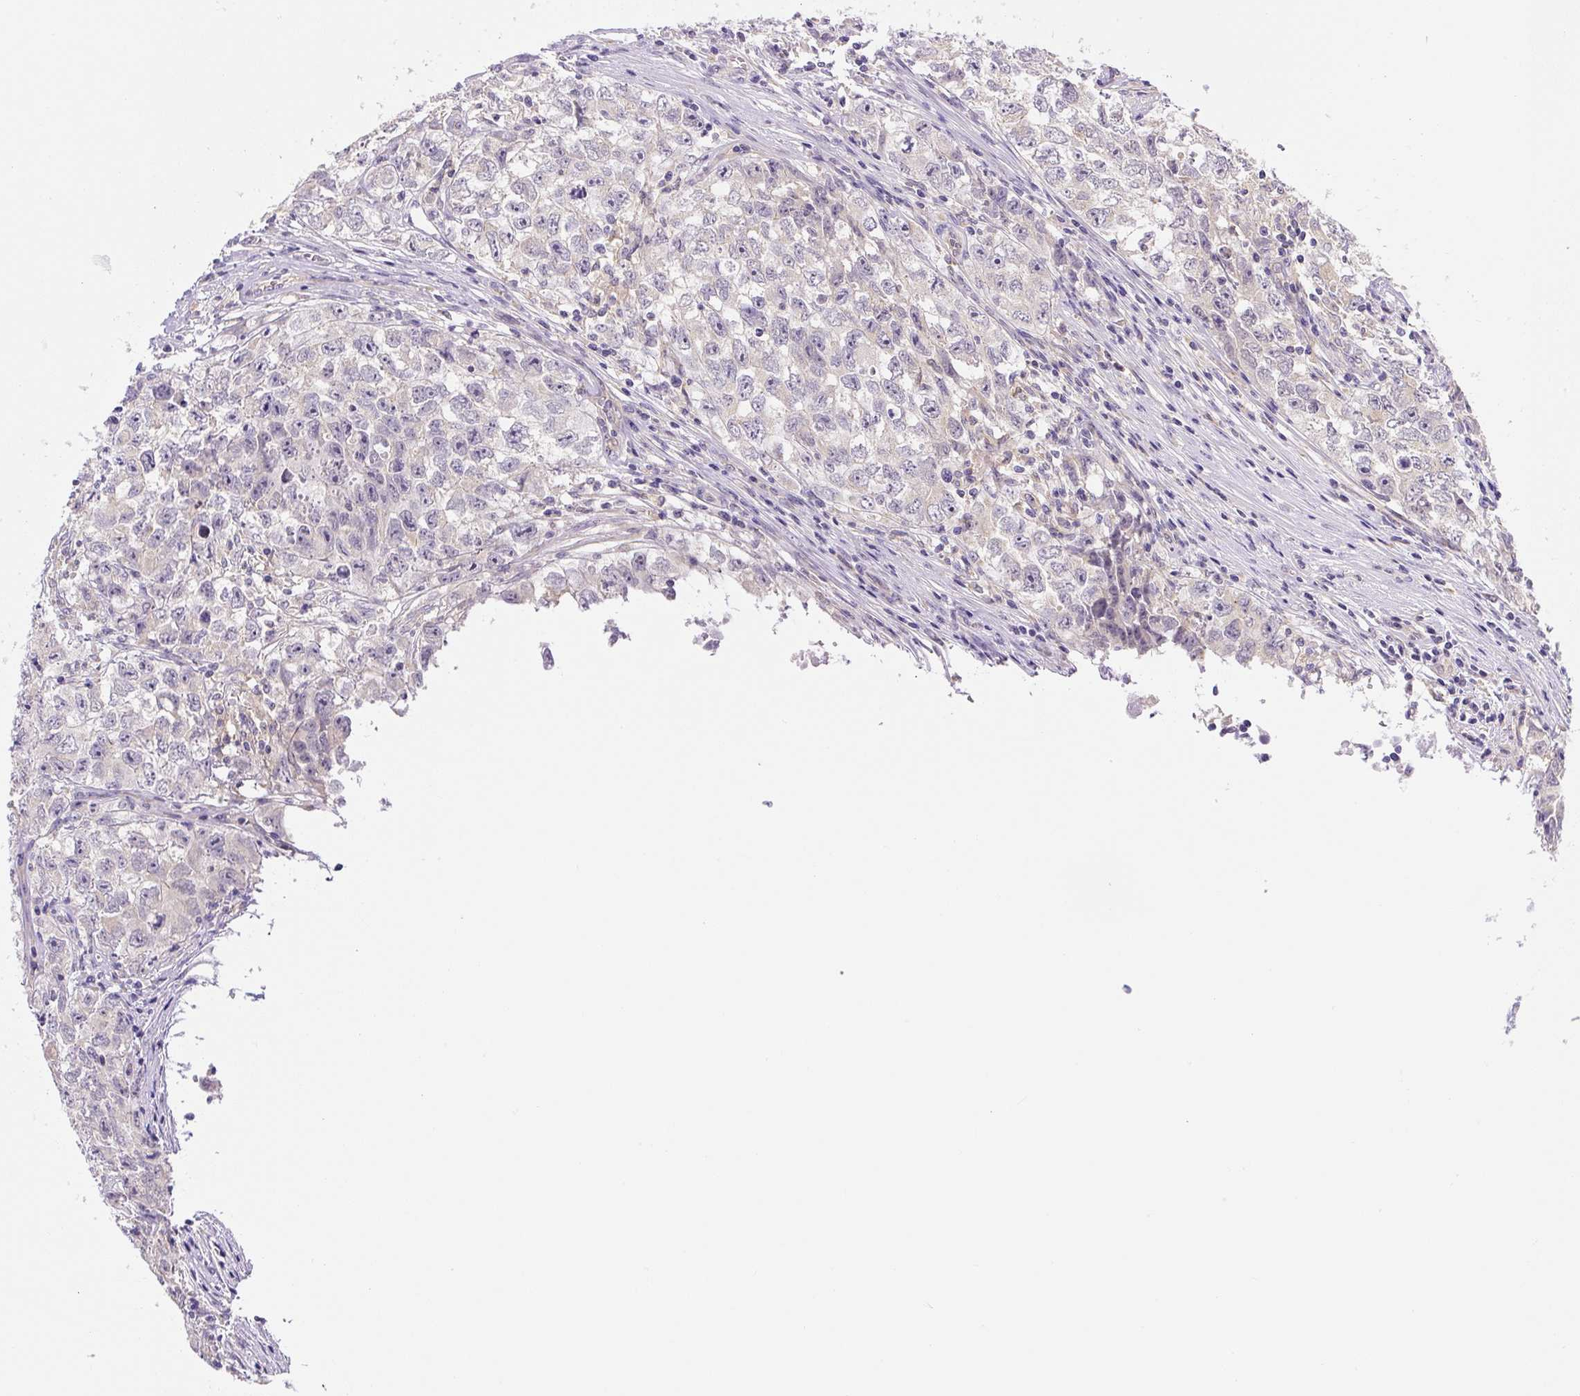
{"staining": {"intensity": "negative", "quantity": "none", "location": "none"}, "tissue": "testis cancer", "cell_type": "Tumor cells", "image_type": "cancer", "snomed": [{"axis": "morphology", "description": "Seminoma, NOS"}, {"axis": "morphology", "description": "Carcinoma, Embryonal, NOS"}, {"axis": "topography", "description": "Testis"}], "caption": "IHC histopathology image of neoplastic tissue: human testis cancer stained with DAB (3,3'-diaminobenzidine) displays no significant protein staining in tumor cells. (DAB IHC with hematoxylin counter stain).", "gene": "PLA2G4A", "patient": {"sex": "male", "age": 43}}